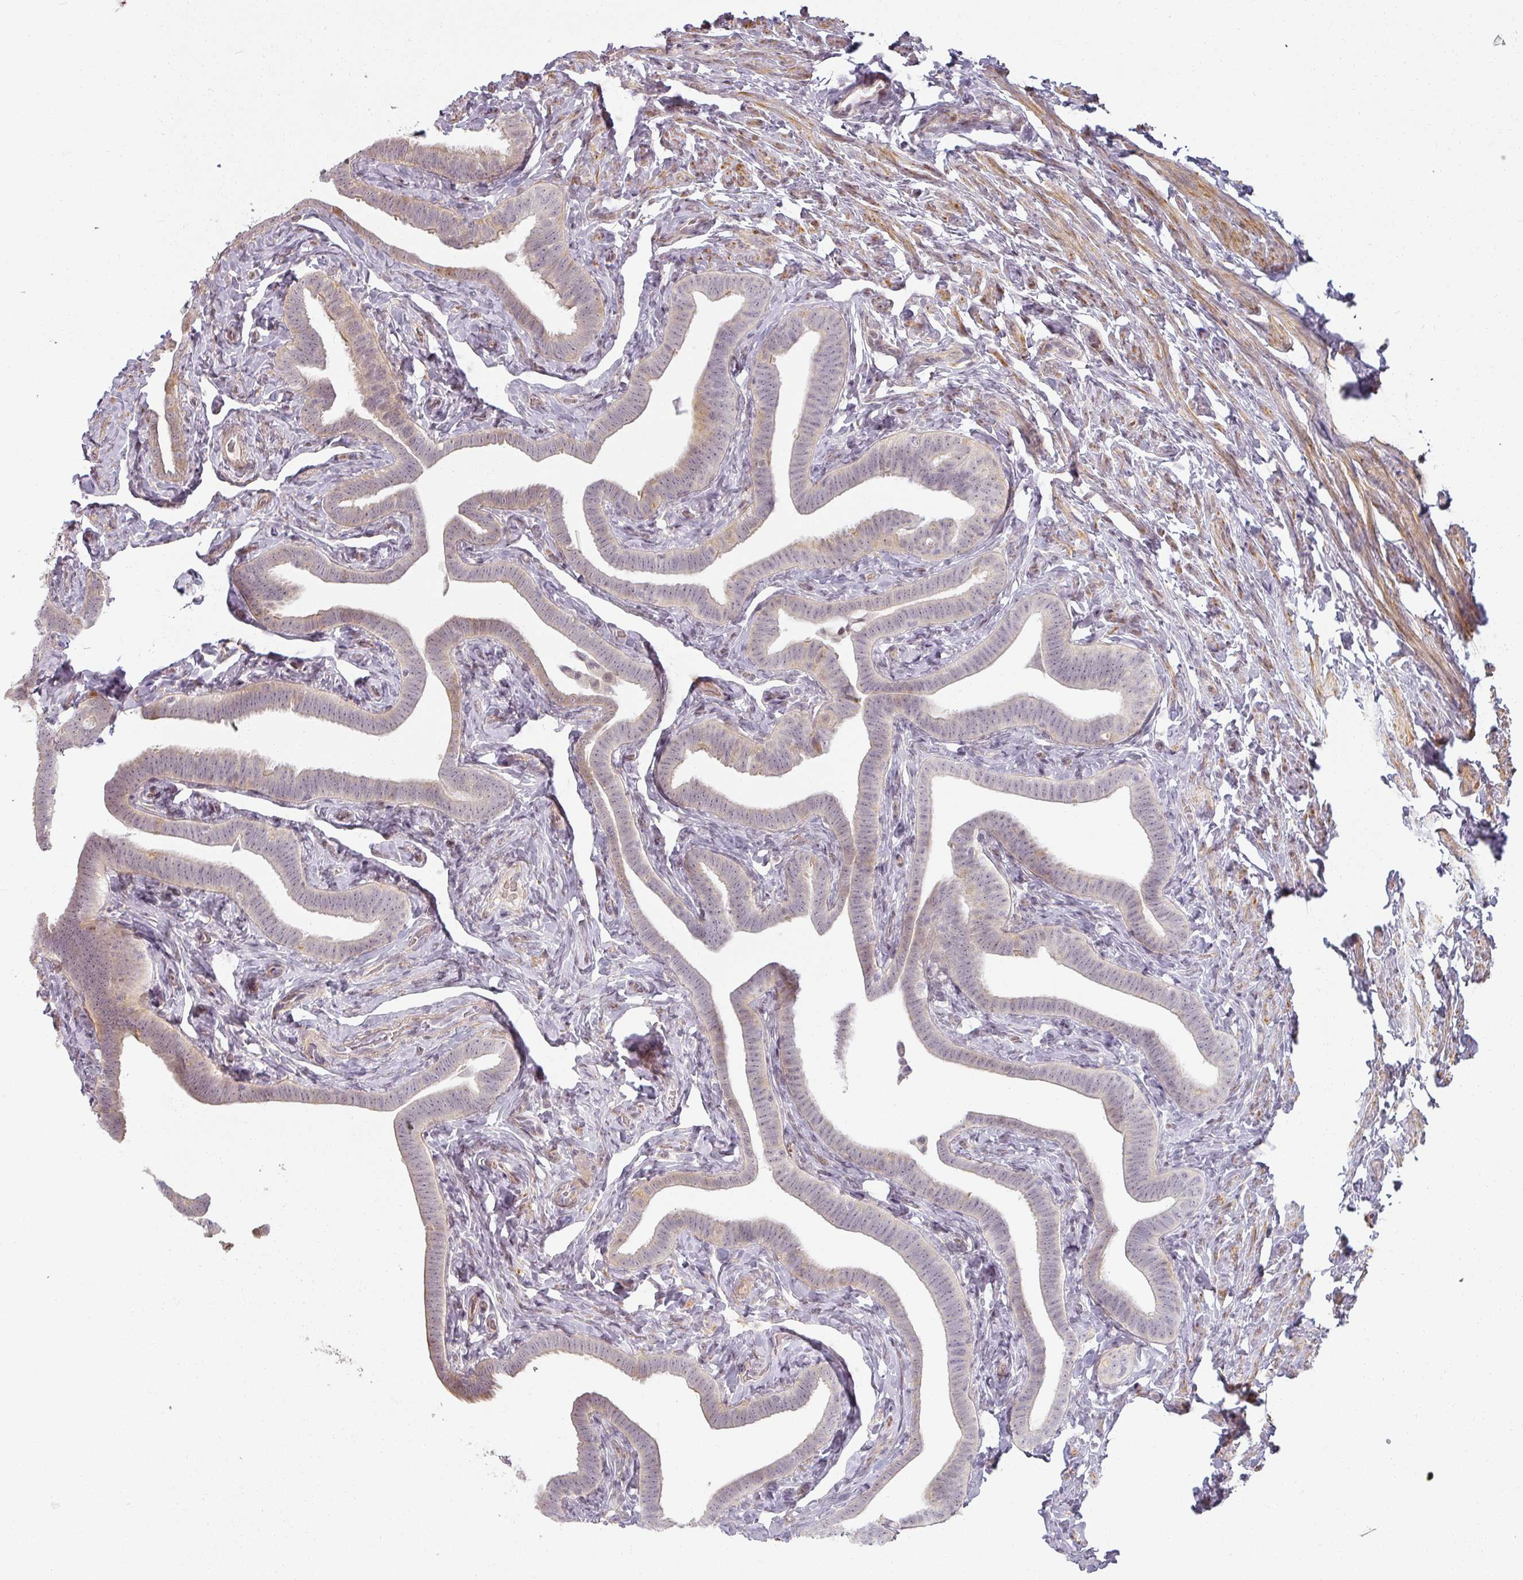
{"staining": {"intensity": "weak", "quantity": "25%-75%", "location": "cytoplasmic/membranous,nuclear"}, "tissue": "fallopian tube", "cell_type": "Glandular cells", "image_type": "normal", "snomed": [{"axis": "morphology", "description": "Normal tissue, NOS"}, {"axis": "topography", "description": "Fallopian tube"}], "caption": "A micrograph of fallopian tube stained for a protein demonstrates weak cytoplasmic/membranous,nuclear brown staining in glandular cells. (IHC, brightfield microscopy, high magnification).", "gene": "MED19", "patient": {"sex": "female", "age": 69}}